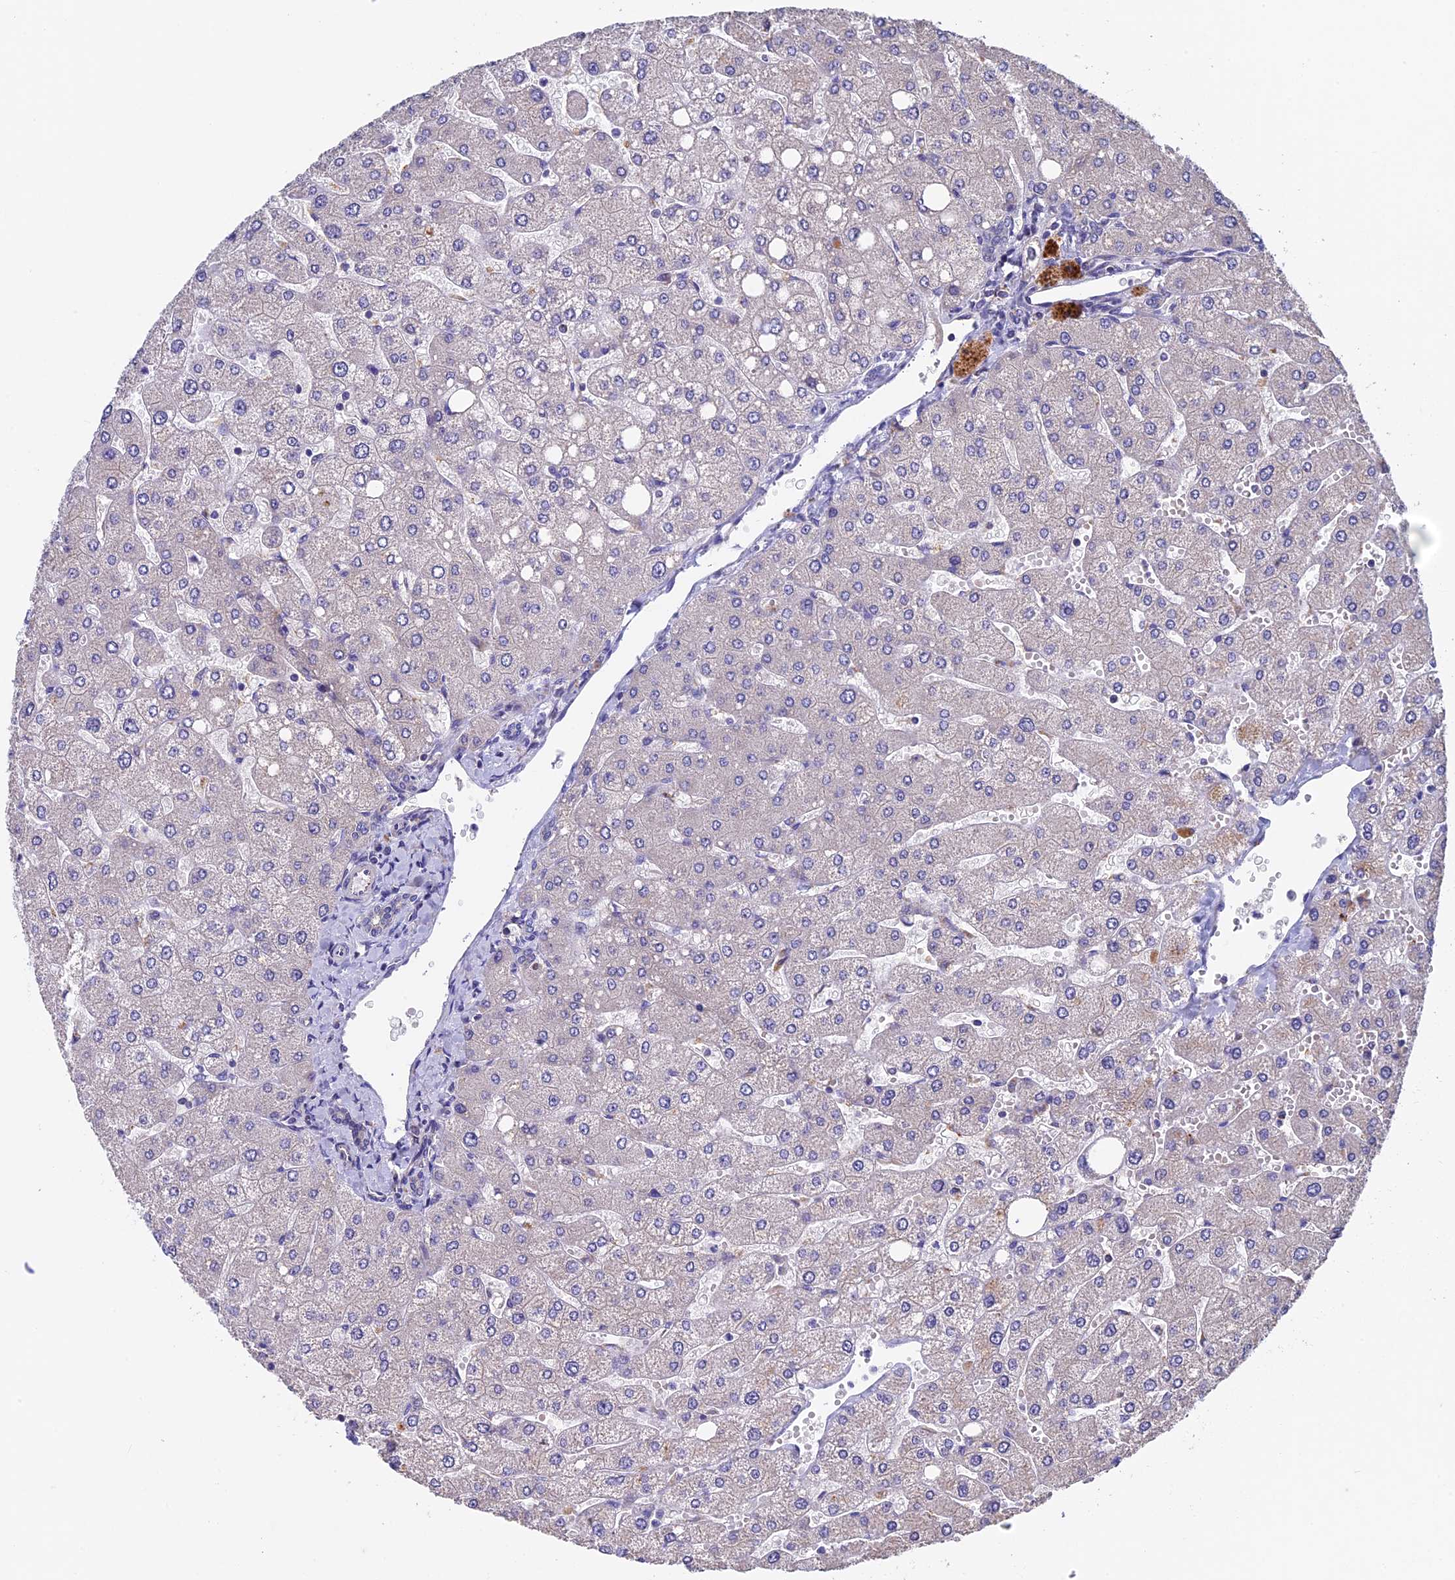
{"staining": {"intensity": "negative", "quantity": "none", "location": "none"}, "tissue": "liver", "cell_type": "Cholangiocytes", "image_type": "normal", "snomed": [{"axis": "morphology", "description": "Normal tissue, NOS"}, {"axis": "topography", "description": "Liver"}], "caption": "Immunohistochemistry (IHC) histopathology image of unremarkable liver: liver stained with DAB (3,3'-diaminobenzidine) shows no significant protein positivity in cholangiocytes. The staining was performed using DAB to visualize the protein expression in brown, while the nuclei were stained in blue with hematoxylin (Magnification: 20x).", "gene": "RNF17", "patient": {"sex": "male", "age": 55}}